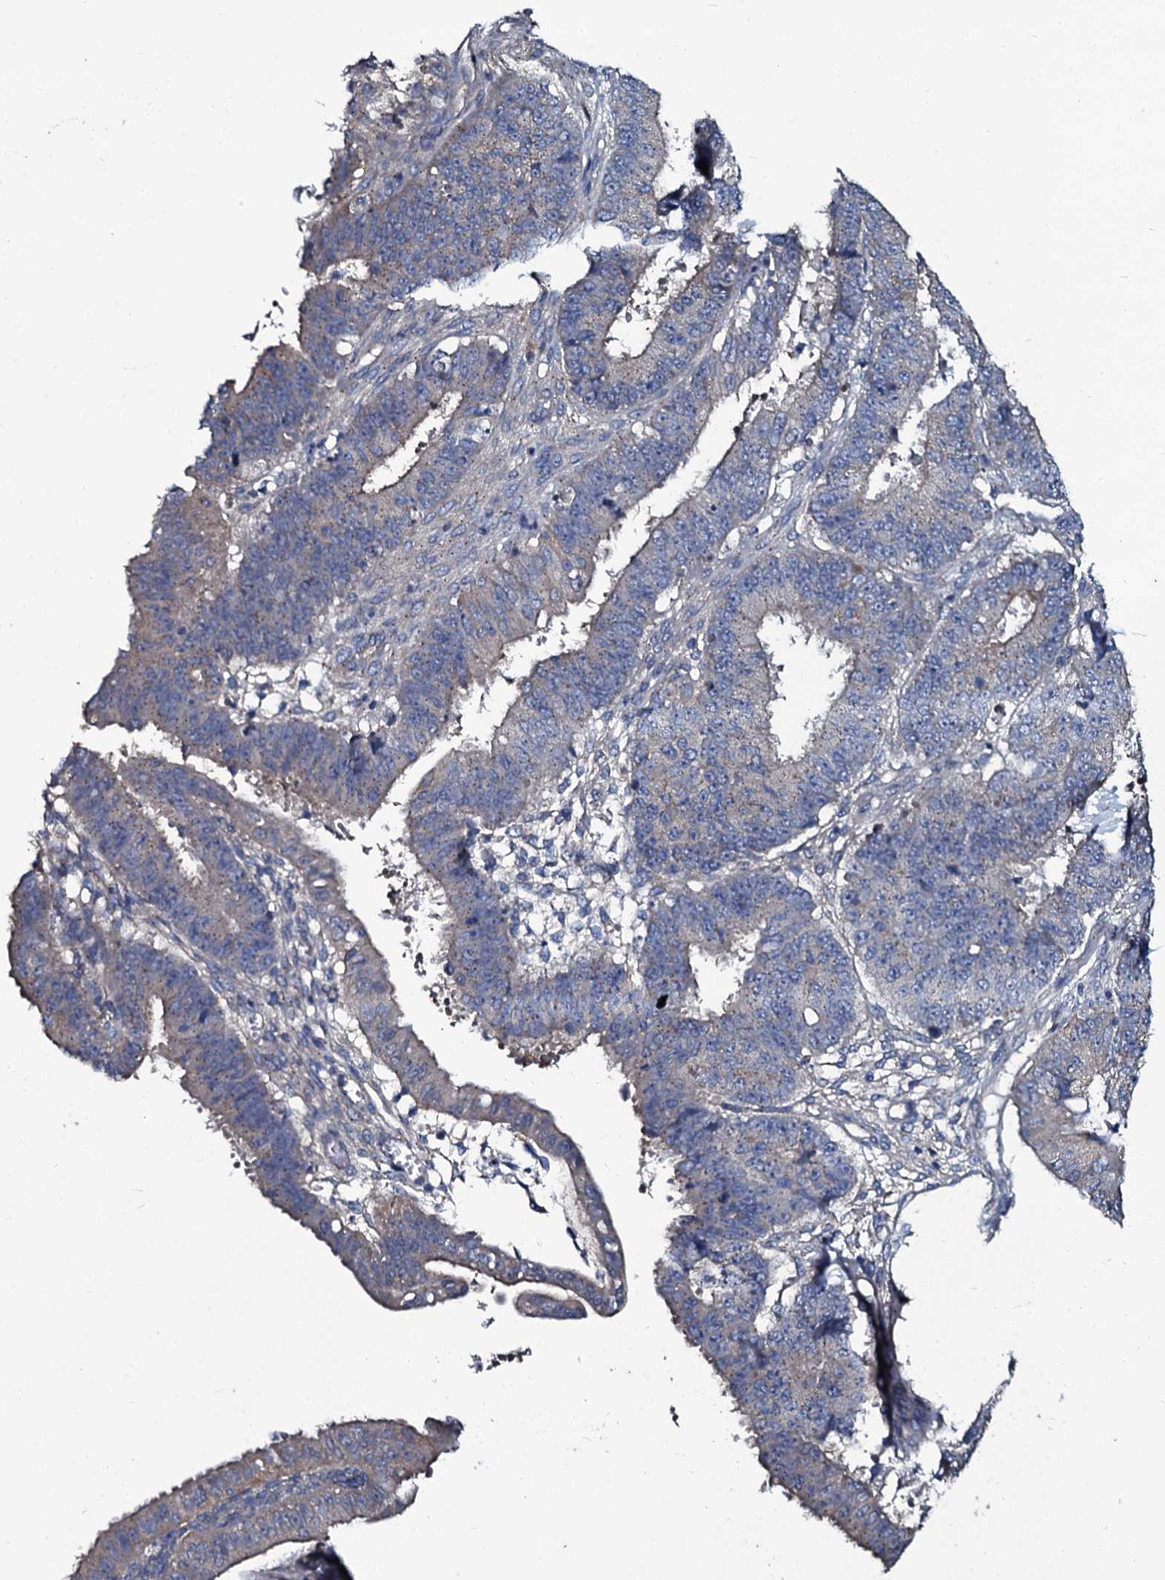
{"staining": {"intensity": "weak", "quantity": "<25%", "location": "cytoplasmic/membranous"}, "tissue": "ovarian cancer", "cell_type": "Tumor cells", "image_type": "cancer", "snomed": [{"axis": "morphology", "description": "Carcinoma, endometroid"}, {"axis": "topography", "description": "Appendix"}, {"axis": "topography", "description": "Ovary"}], "caption": "DAB (3,3'-diaminobenzidine) immunohistochemical staining of ovarian endometroid carcinoma exhibits no significant expression in tumor cells.", "gene": "USPL1", "patient": {"sex": "female", "age": 42}}